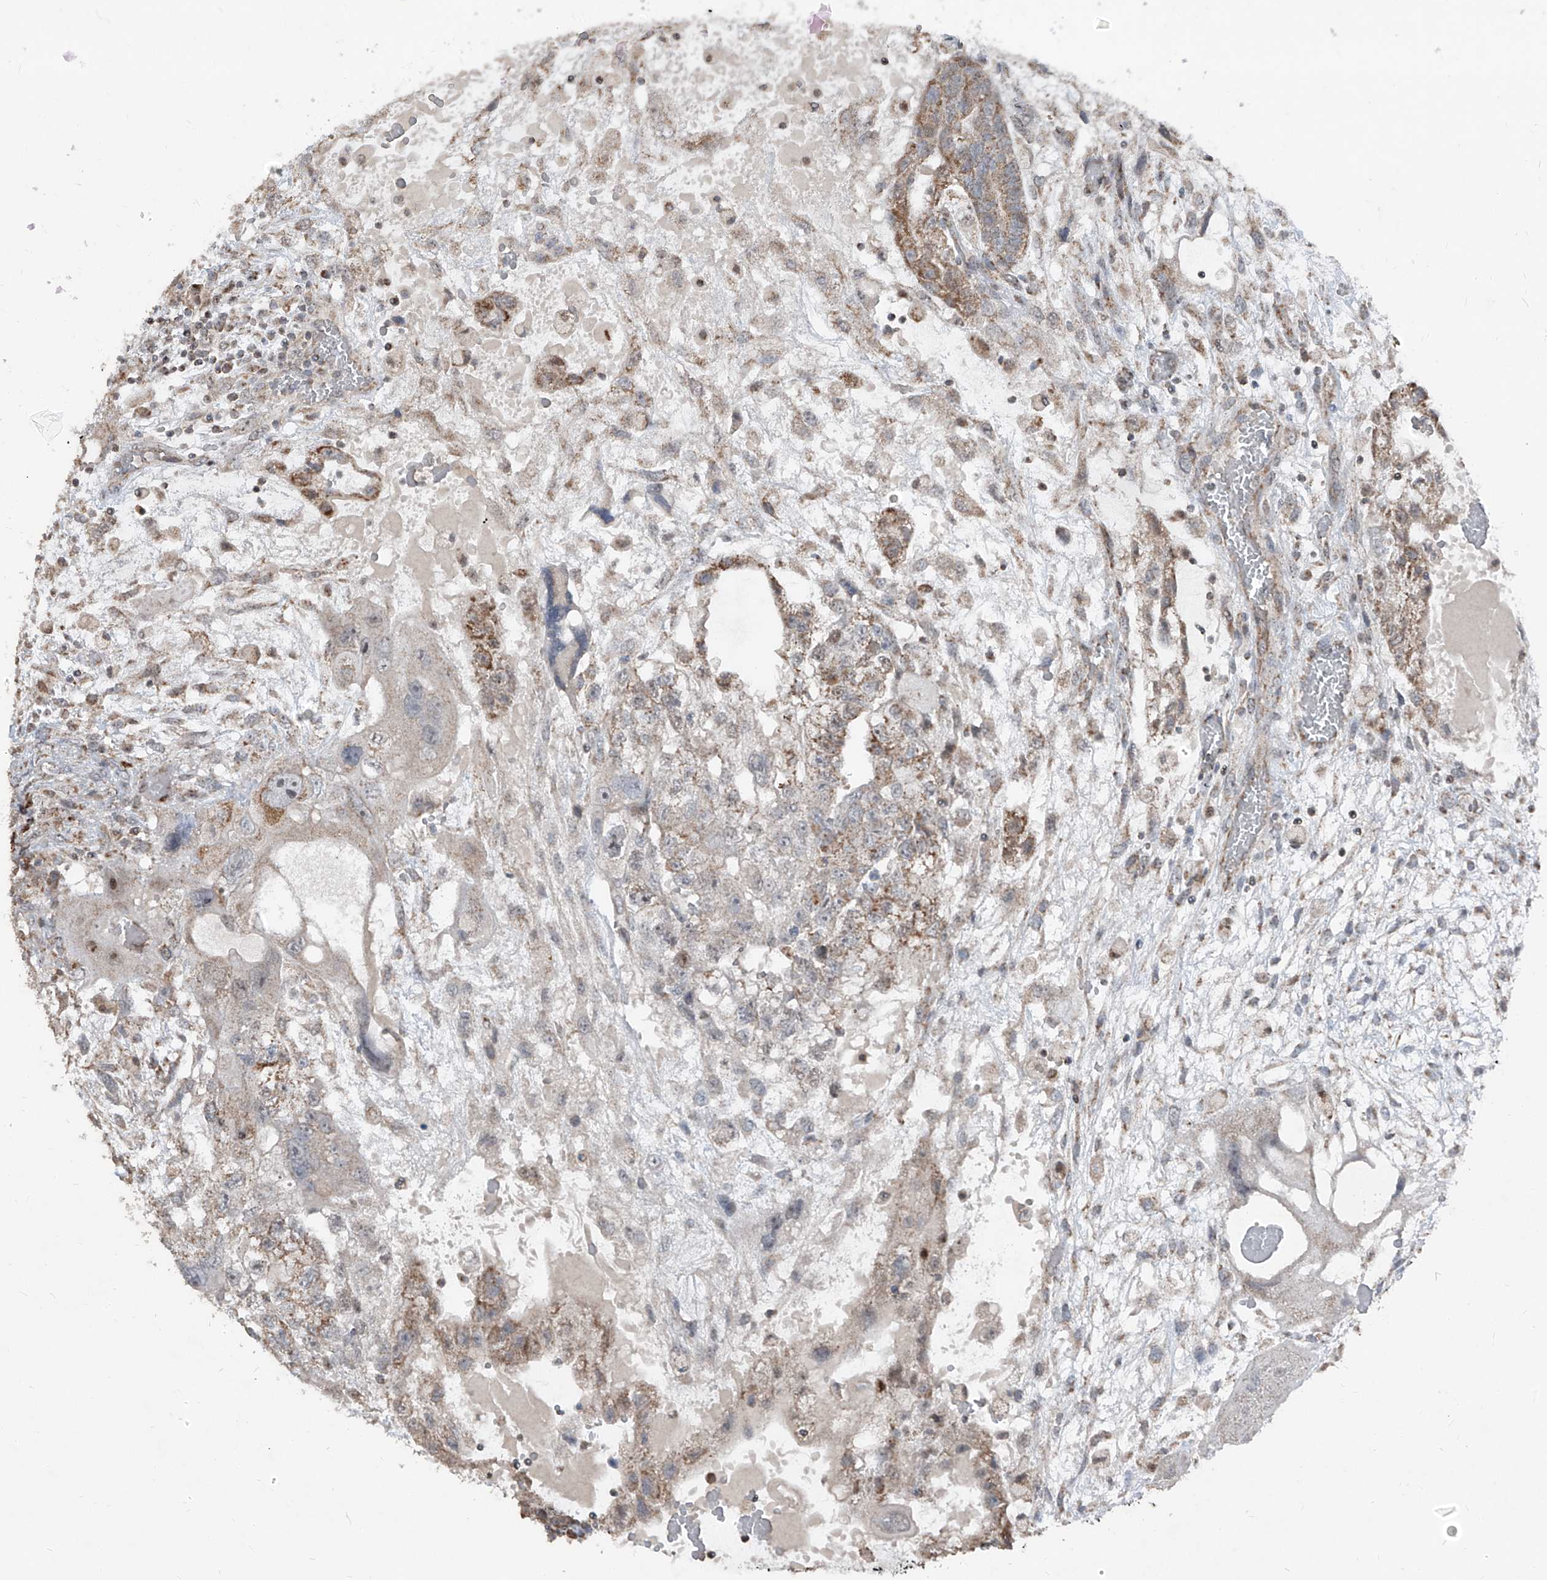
{"staining": {"intensity": "moderate", "quantity": "25%-75%", "location": "cytoplasmic/membranous"}, "tissue": "testis cancer", "cell_type": "Tumor cells", "image_type": "cancer", "snomed": [{"axis": "morphology", "description": "Carcinoma, Embryonal, NOS"}, {"axis": "topography", "description": "Testis"}], "caption": "This micrograph displays immunohistochemistry (IHC) staining of human embryonal carcinoma (testis), with medium moderate cytoplasmic/membranous expression in about 25%-75% of tumor cells.", "gene": "NDUFB3", "patient": {"sex": "male", "age": 36}}